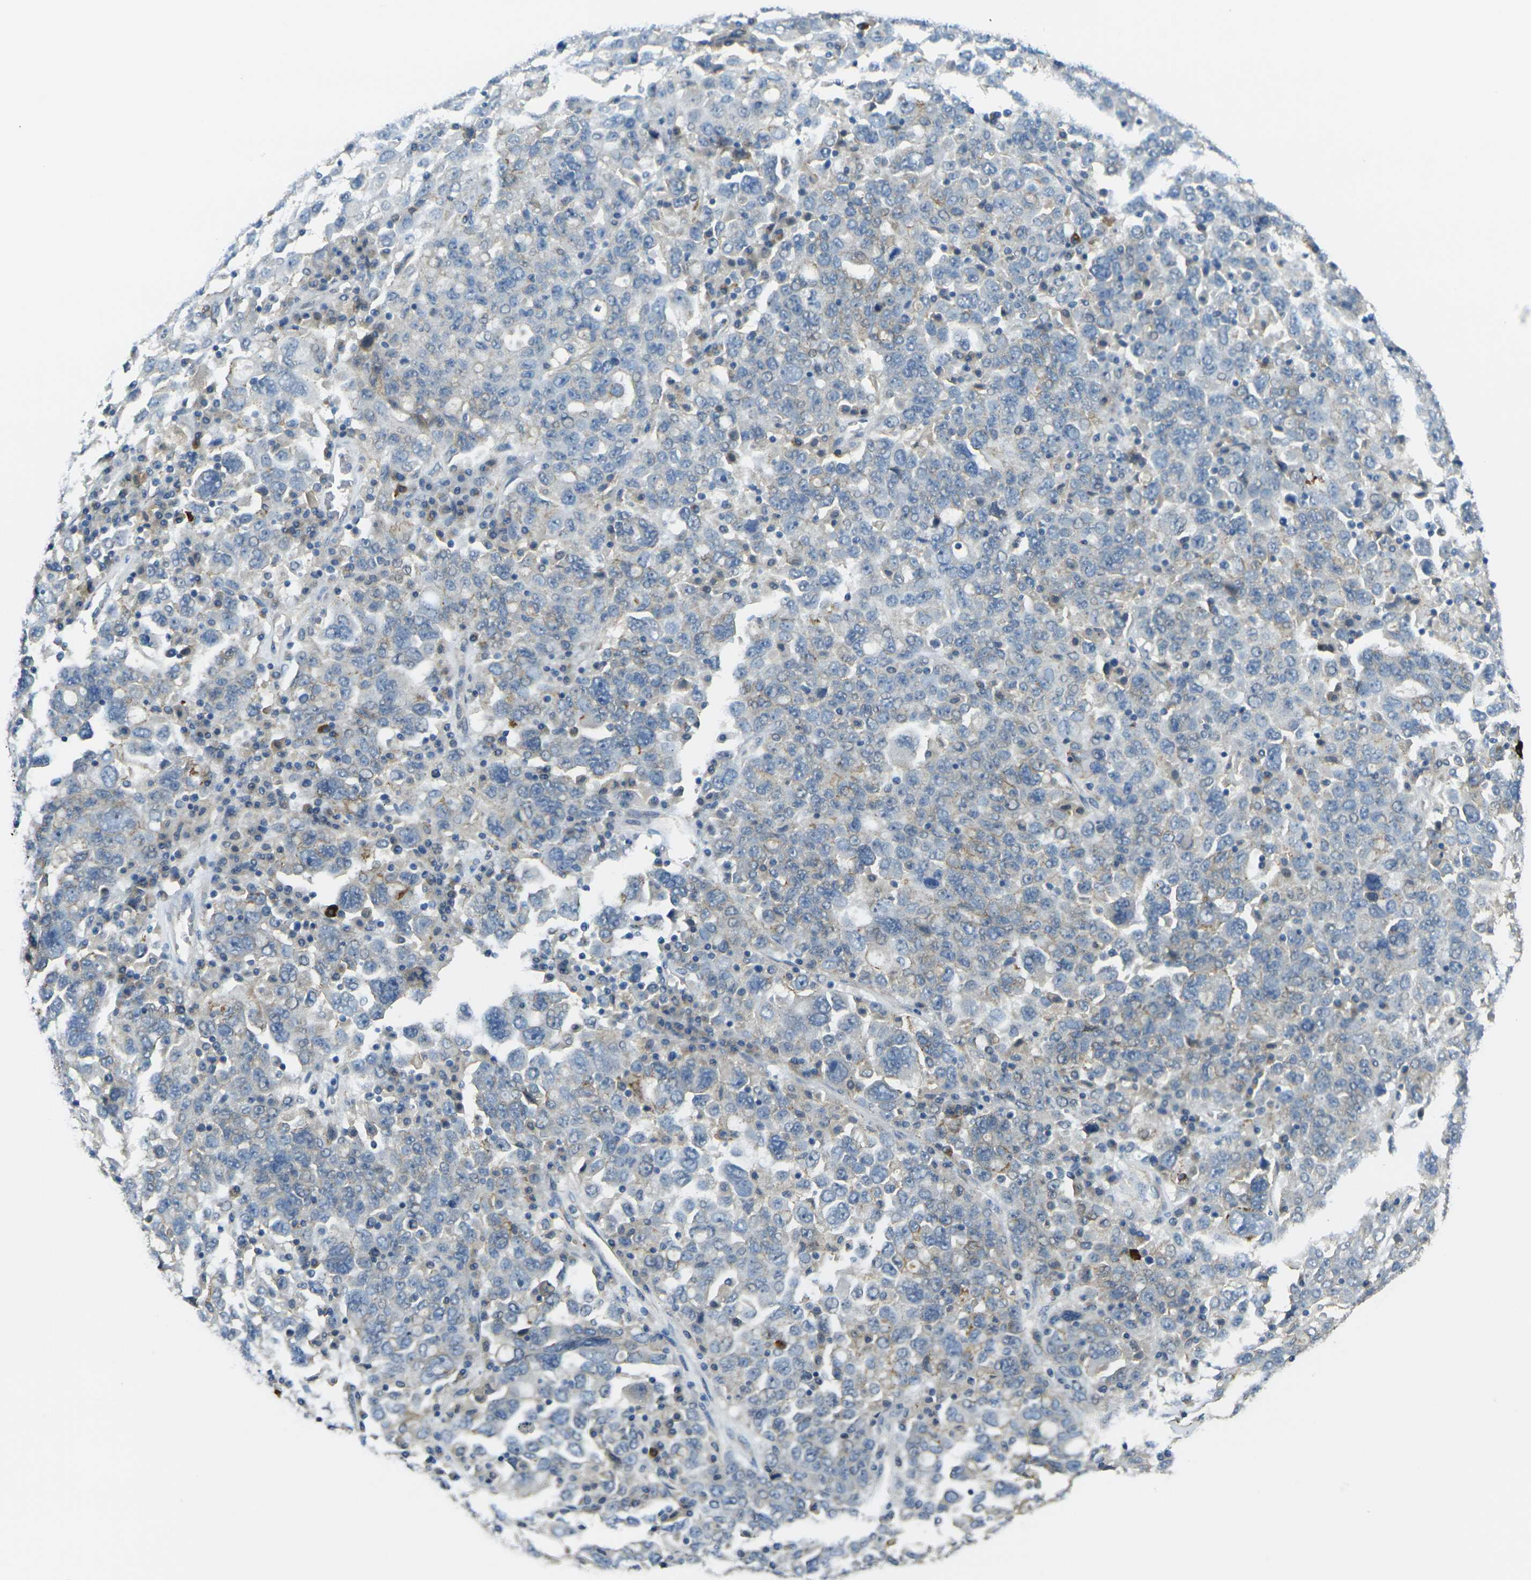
{"staining": {"intensity": "weak", "quantity": "<25%", "location": "cytoplasmic/membranous"}, "tissue": "ovarian cancer", "cell_type": "Tumor cells", "image_type": "cancer", "snomed": [{"axis": "morphology", "description": "Carcinoma, endometroid"}, {"axis": "topography", "description": "Ovary"}], "caption": "Immunohistochemistry (IHC) of ovarian endometroid carcinoma displays no expression in tumor cells. Brightfield microscopy of IHC stained with DAB (brown) and hematoxylin (blue), captured at high magnification.", "gene": "RHBDD1", "patient": {"sex": "female", "age": 62}}